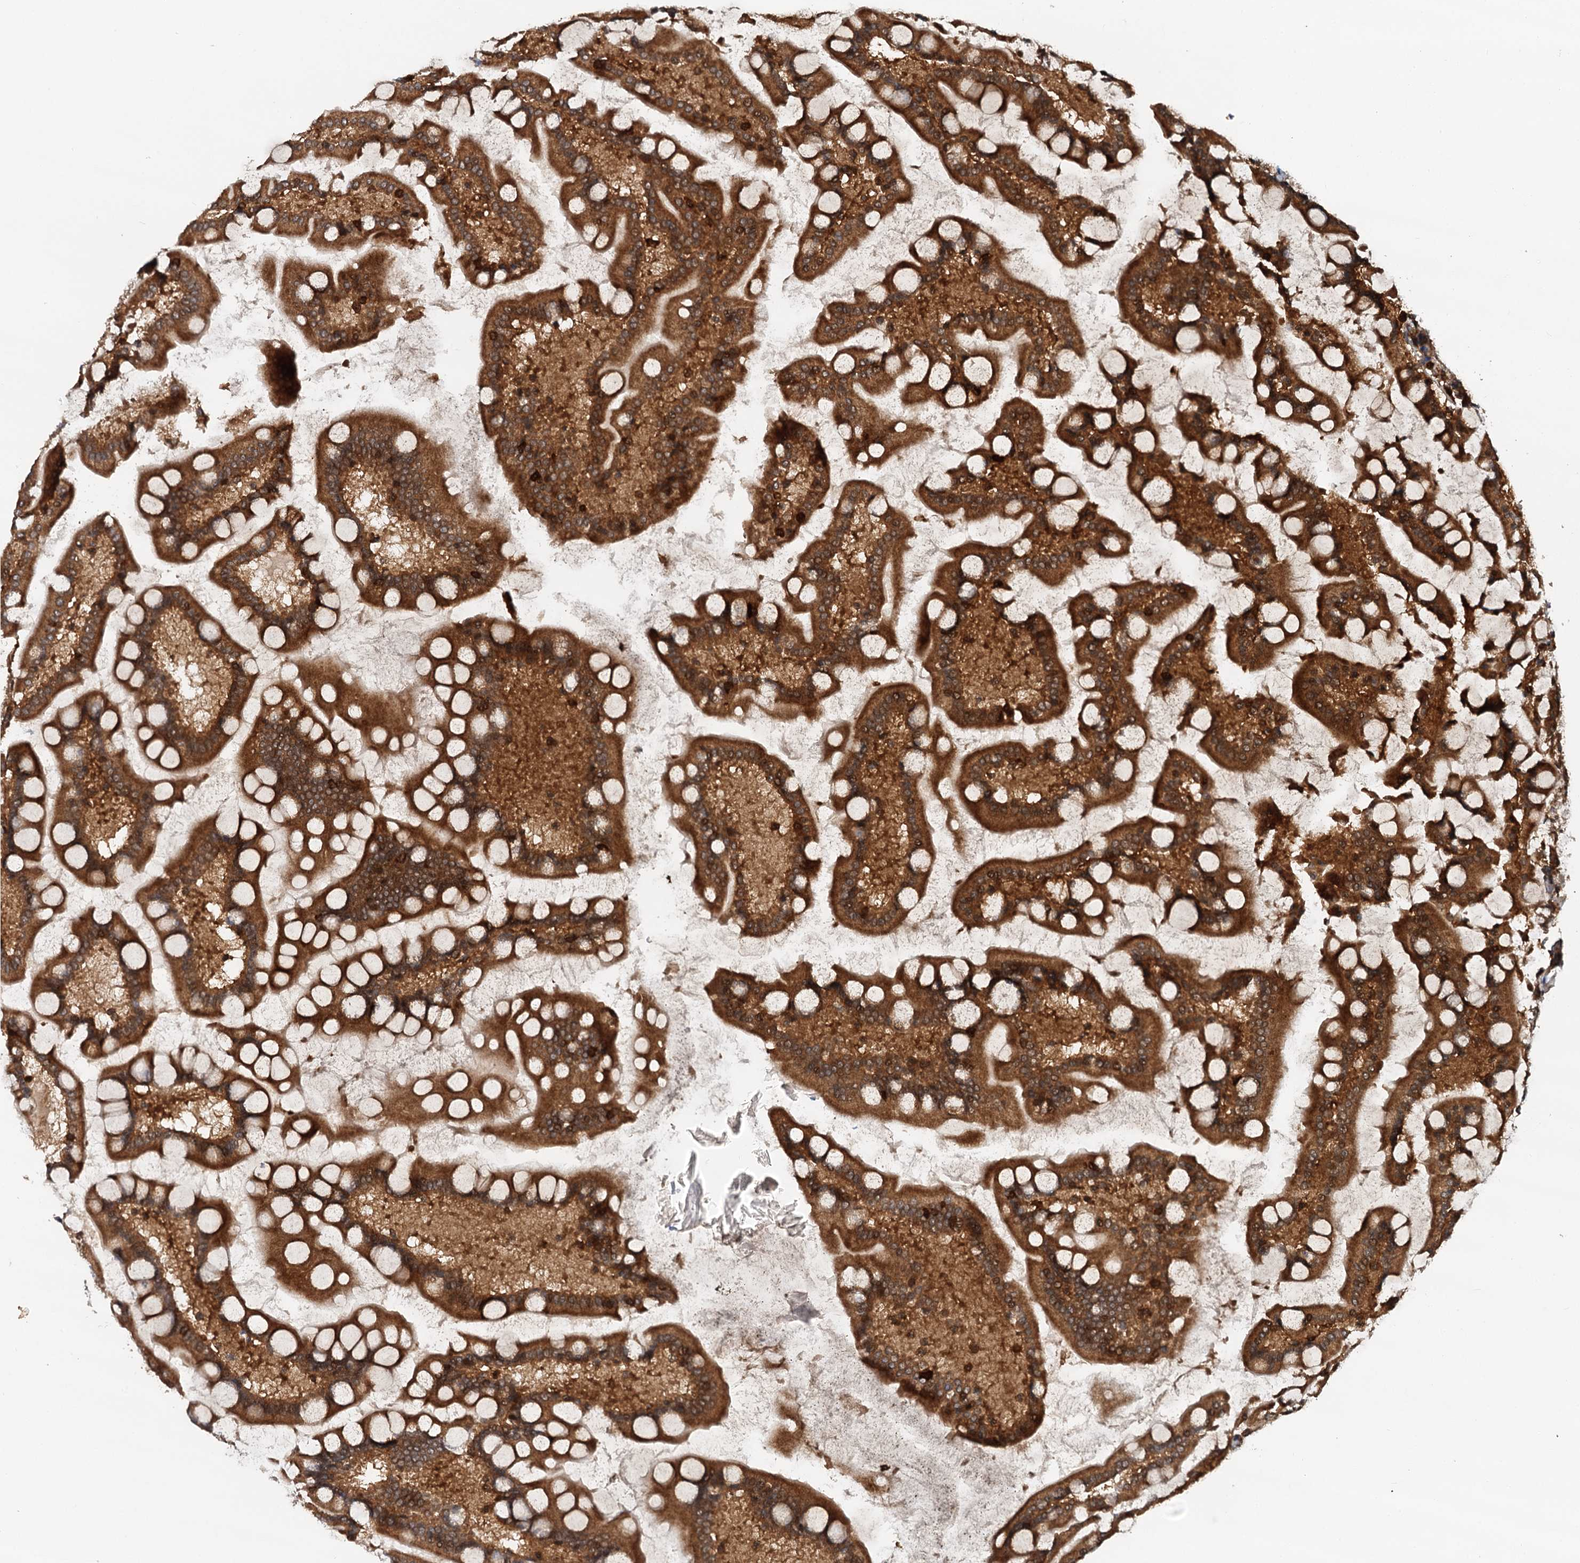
{"staining": {"intensity": "strong", "quantity": ">75%", "location": "cytoplasmic/membranous"}, "tissue": "small intestine", "cell_type": "Glandular cells", "image_type": "normal", "snomed": [{"axis": "morphology", "description": "Normal tissue, NOS"}, {"axis": "topography", "description": "Small intestine"}], "caption": "DAB immunohistochemical staining of unremarkable small intestine reveals strong cytoplasmic/membranous protein expression in approximately >75% of glandular cells. (Brightfield microscopy of DAB IHC at high magnification).", "gene": "STUB1", "patient": {"sex": "male", "age": 41}}